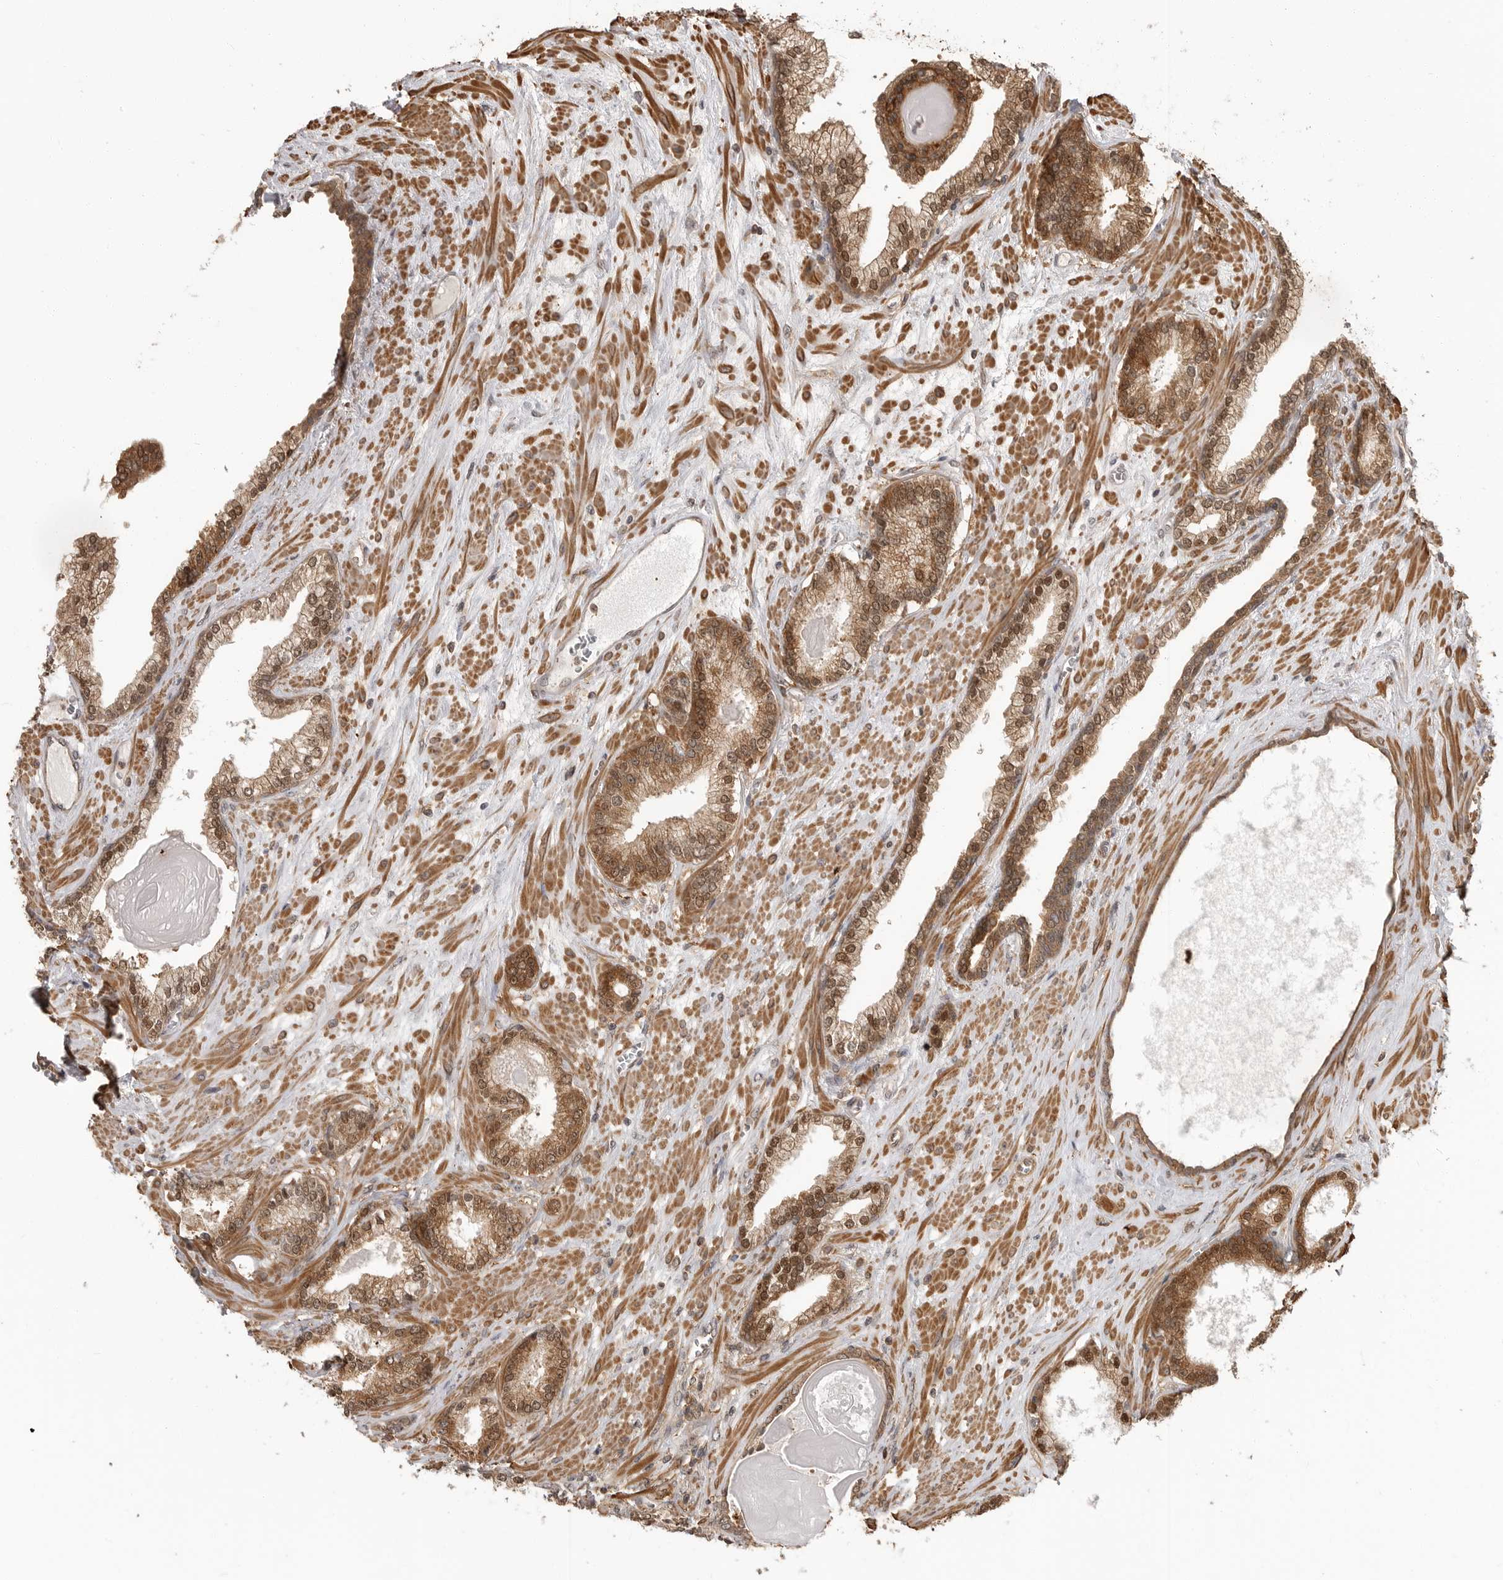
{"staining": {"intensity": "moderate", "quantity": ">75%", "location": "cytoplasmic/membranous,nuclear"}, "tissue": "prostate cancer", "cell_type": "Tumor cells", "image_type": "cancer", "snomed": [{"axis": "morphology", "description": "Adenocarcinoma, Low grade"}, {"axis": "topography", "description": "Prostate"}], "caption": "IHC histopathology image of neoplastic tissue: prostate cancer (adenocarcinoma (low-grade)) stained using IHC demonstrates medium levels of moderate protein expression localized specifically in the cytoplasmic/membranous and nuclear of tumor cells, appearing as a cytoplasmic/membranous and nuclear brown color.", "gene": "ERN1", "patient": {"sex": "male", "age": 70}}